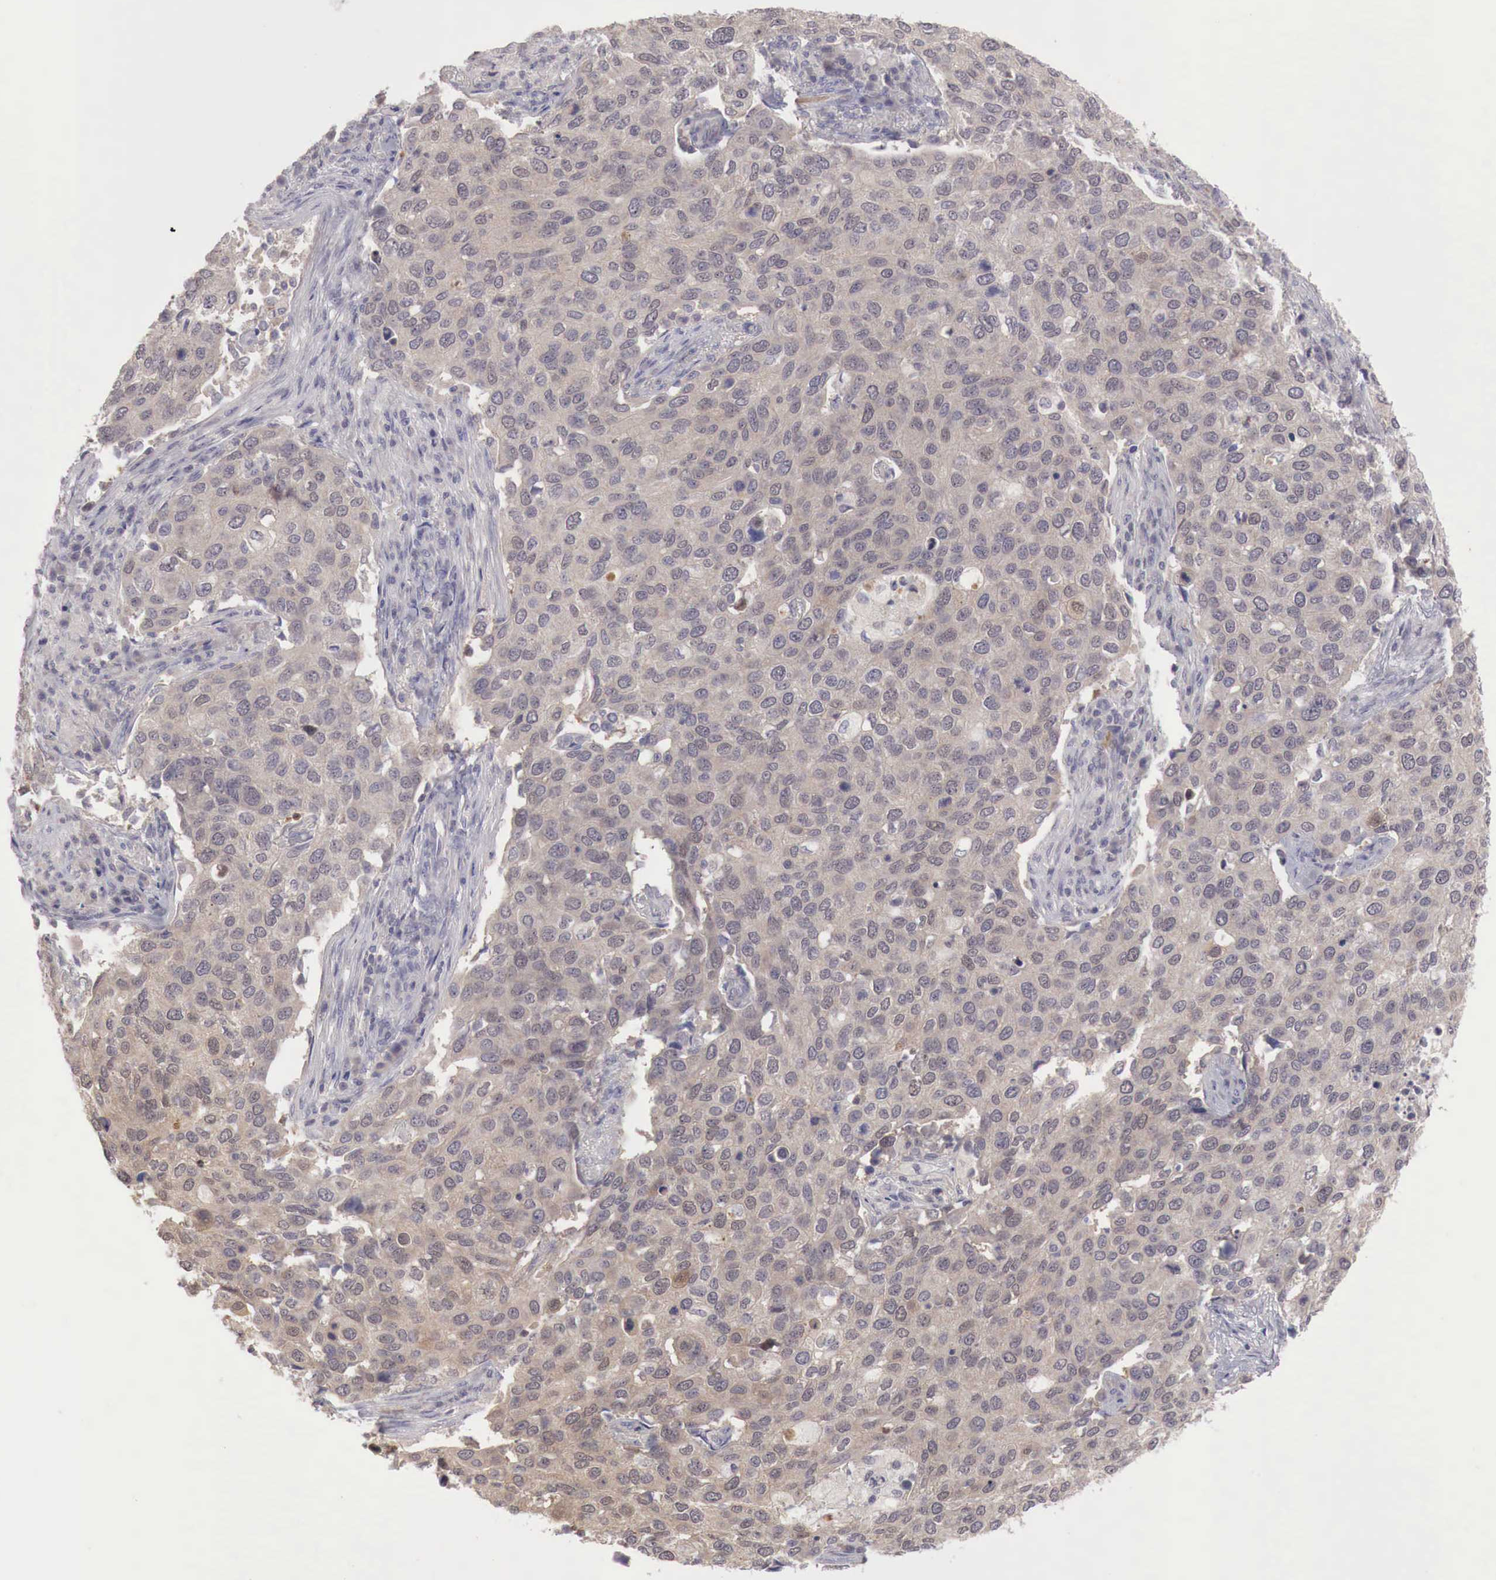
{"staining": {"intensity": "weak", "quantity": "25%-75%", "location": "cytoplasmic/membranous"}, "tissue": "cervical cancer", "cell_type": "Tumor cells", "image_type": "cancer", "snomed": [{"axis": "morphology", "description": "Squamous cell carcinoma, NOS"}, {"axis": "topography", "description": "Cervix"}], "caption": "Immunohistochemistry micrograph of cervical cancer stained for a protein (brown), which displays low levels of weak cytoplasmic/membranous positivity in about 25%-75% of tumor cells.", "gene": "GATA1", "patient": {"sex": "female", "age": 54}}